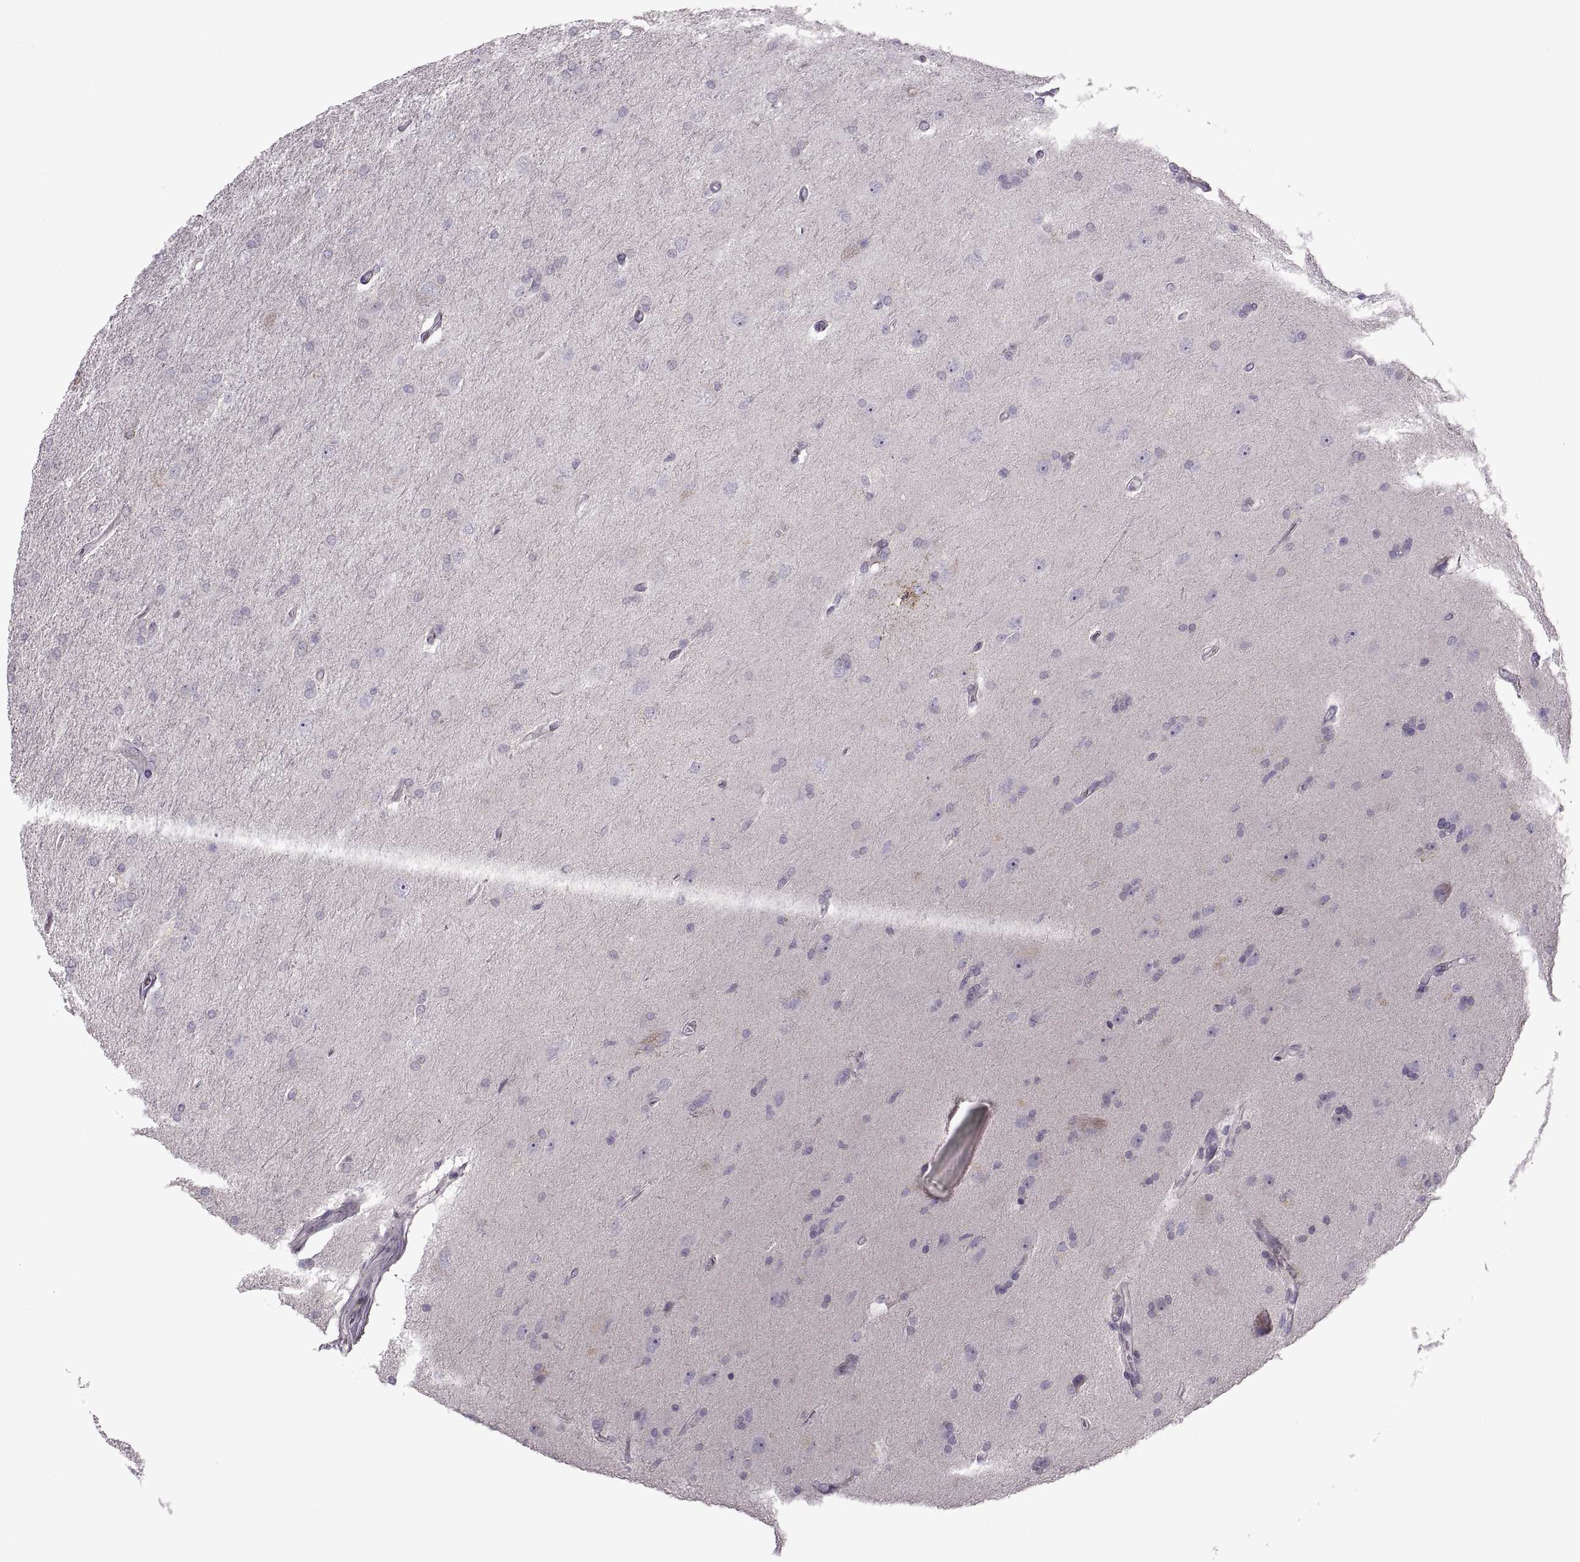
{"staining": {"intensity": "negative", "quantity": "none", "location": "none"}, "tissue": "glioma", "cell_type": "Tumor cells", "image_type": "cancer", "snomed": [{"axis": "morphology", "description": "Glioma, malignant, High grade"}, {"axis": "topography", "description": "Cerebral cortex"}], "caption": "This is an IHC micrograph of human malignant glioma (high-grade). There is no staining in tumor cells.", "gene": "PIERCE1", "patient": {"sex": "male", "age": 70}}